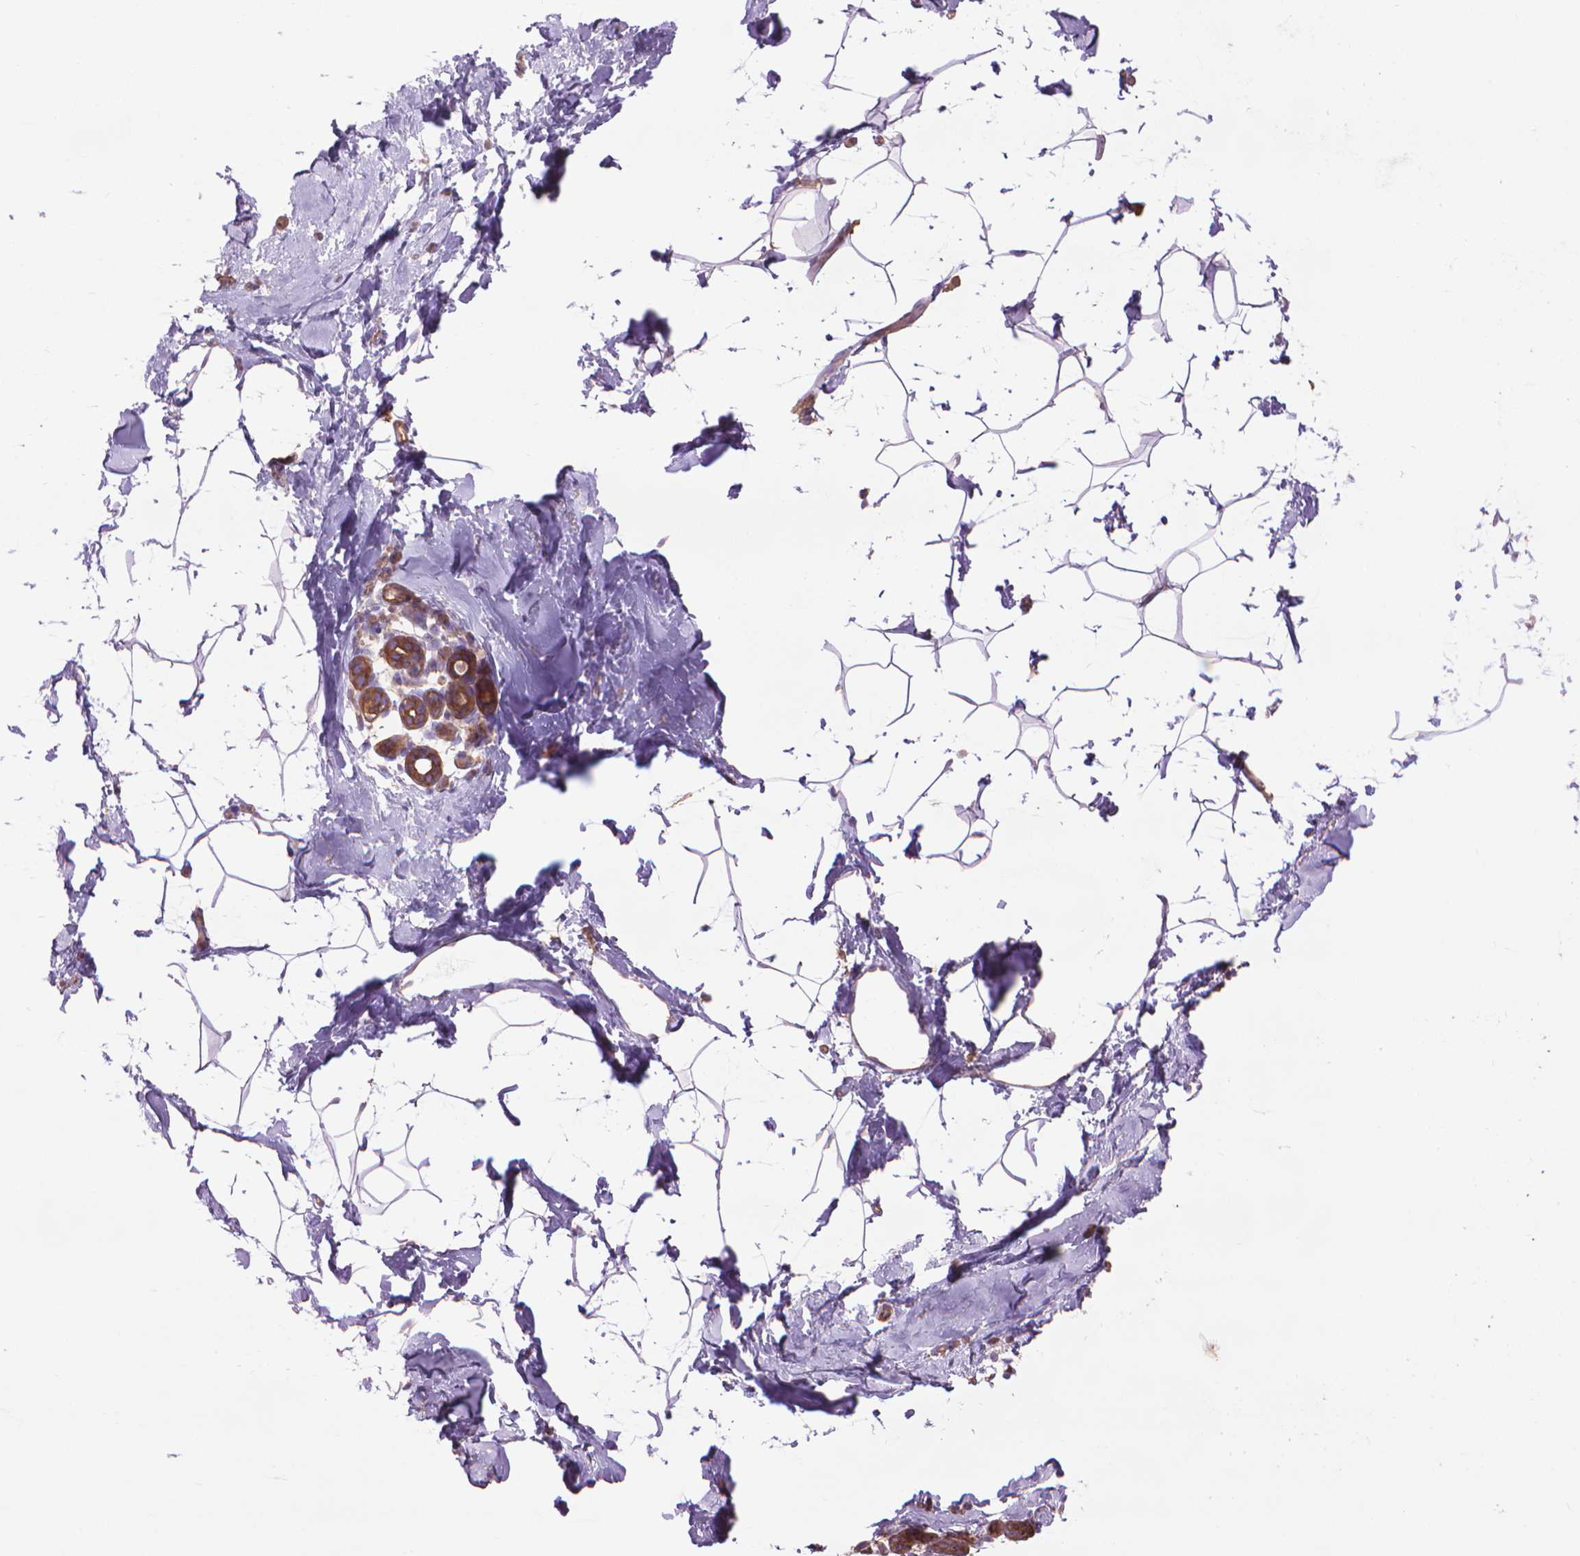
{"staining": {"intensity": "negative", "quantity": "none", "location": "none"}, "tissue": "breast", "cell_type": "Adipocytes", "image_type": "normal", "snomed": [{"axis": "morphology", "description": "Normal tissue, NOS"}, {"axis": "topography", "description": "Breast"}], "caption": "DAB (3,3'-diaminobenzidine) immunohistochemical staining of normal breast displays no significant staining in adipocytes.", "gene": "CORO1B", "patient": {"sex": "female", "age": 32}}